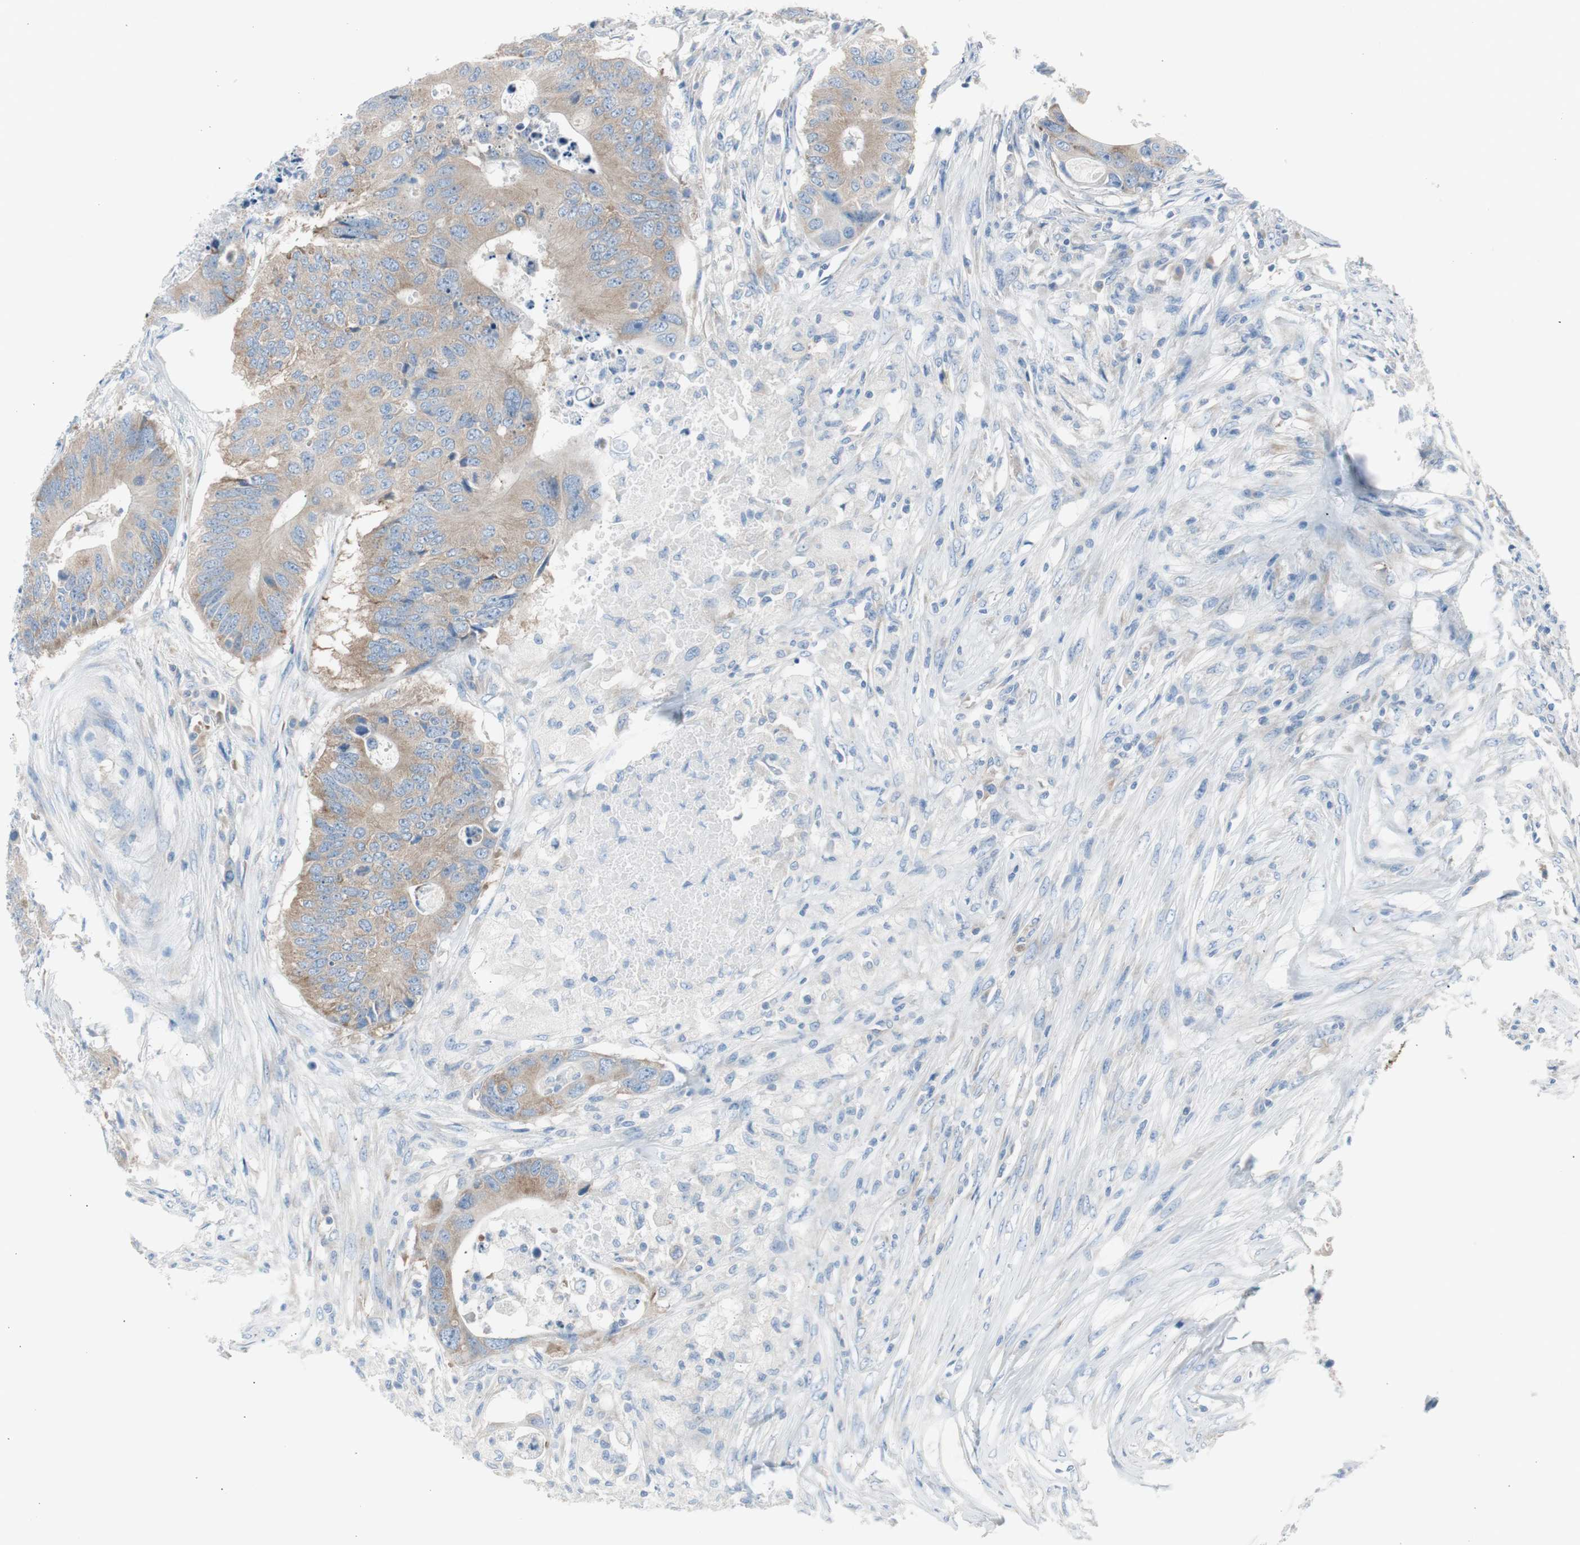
{"staining": {"intensity": "weak", "quantity": ">75%", "location": "cytoplasmic/membranous"}, "tissue": "colorectal cancer", "cell_type": "Tumor cells", "image_type": "cancer", "snomed": [{"axis": "morphology", "description": "Adenocarcinoma, NOS"}, {"axis": "topography", "description": "Colon"}], "caption": "Protein analysis of colorectal adenocarcinoma tissue shows weak cytoplasmic/membranous positivity in about >75% of tumor cells.", "gene": "RPS12", "patient": {"sex": "male", "age": 71}}